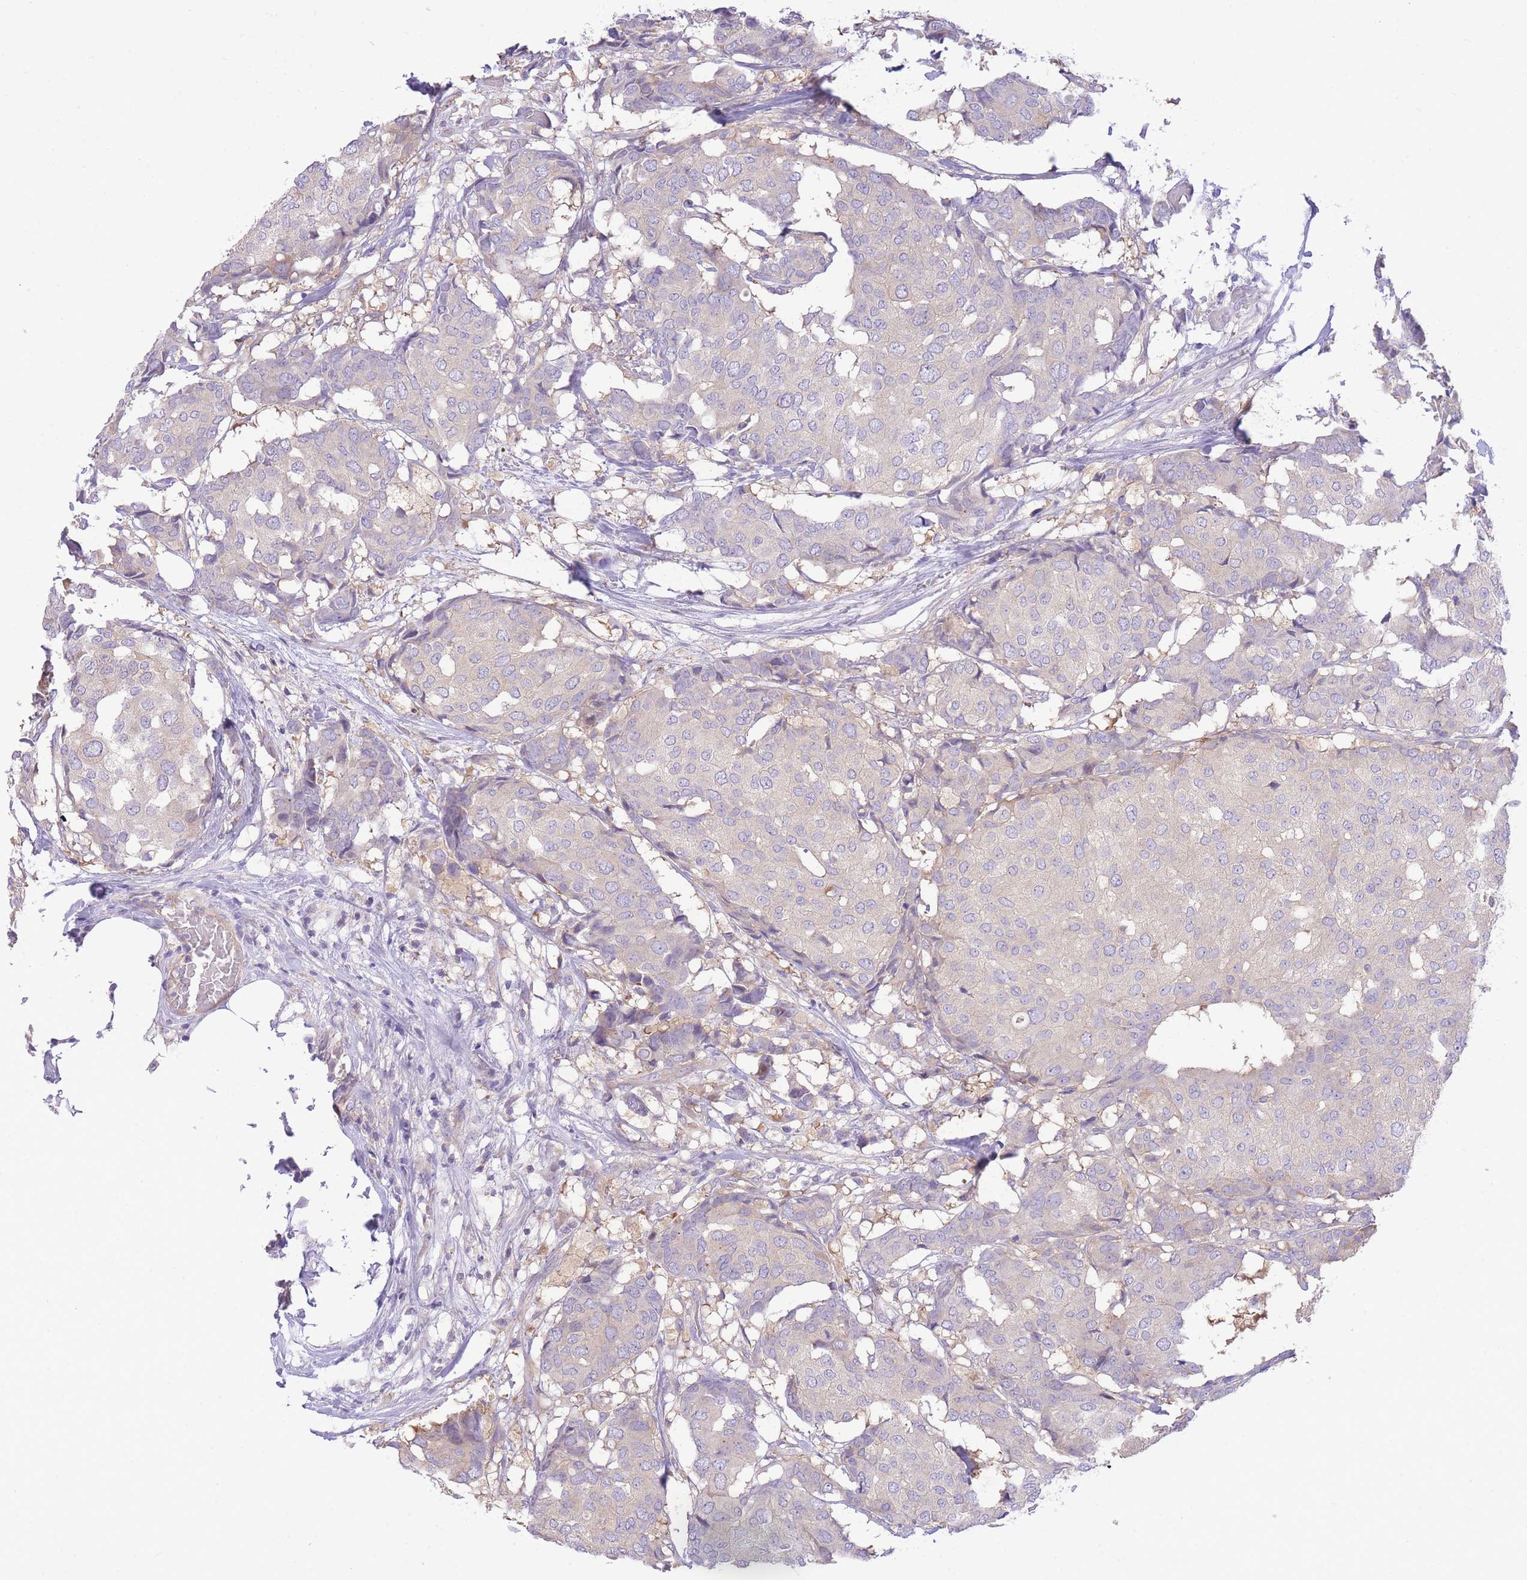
{"staining": {"intensity": "negative", "quantity": "none", "location": "none"}, "tissue": "breast cancer", "cell_type": "Tumor cells", "image_type": "cancer", "snomed": [{"axis": "morphology", "description": "Duct carcinoma"}, {"axis": "topography", "description": "Breast"}], "caption": "Immunohistochemistry (IHC) micrograph of neoplastic tissue: human breast invasive ductal carcinoma stained with DAB (3,3'-diaminobenzidine) shows no significant protein staining in tumor cells. (DAB (3,3'-diaminobenzidine) IHC with hematoxylin counter stain).", "gene": "LIPH", "patient": {"sex": "female", "age": 75}}